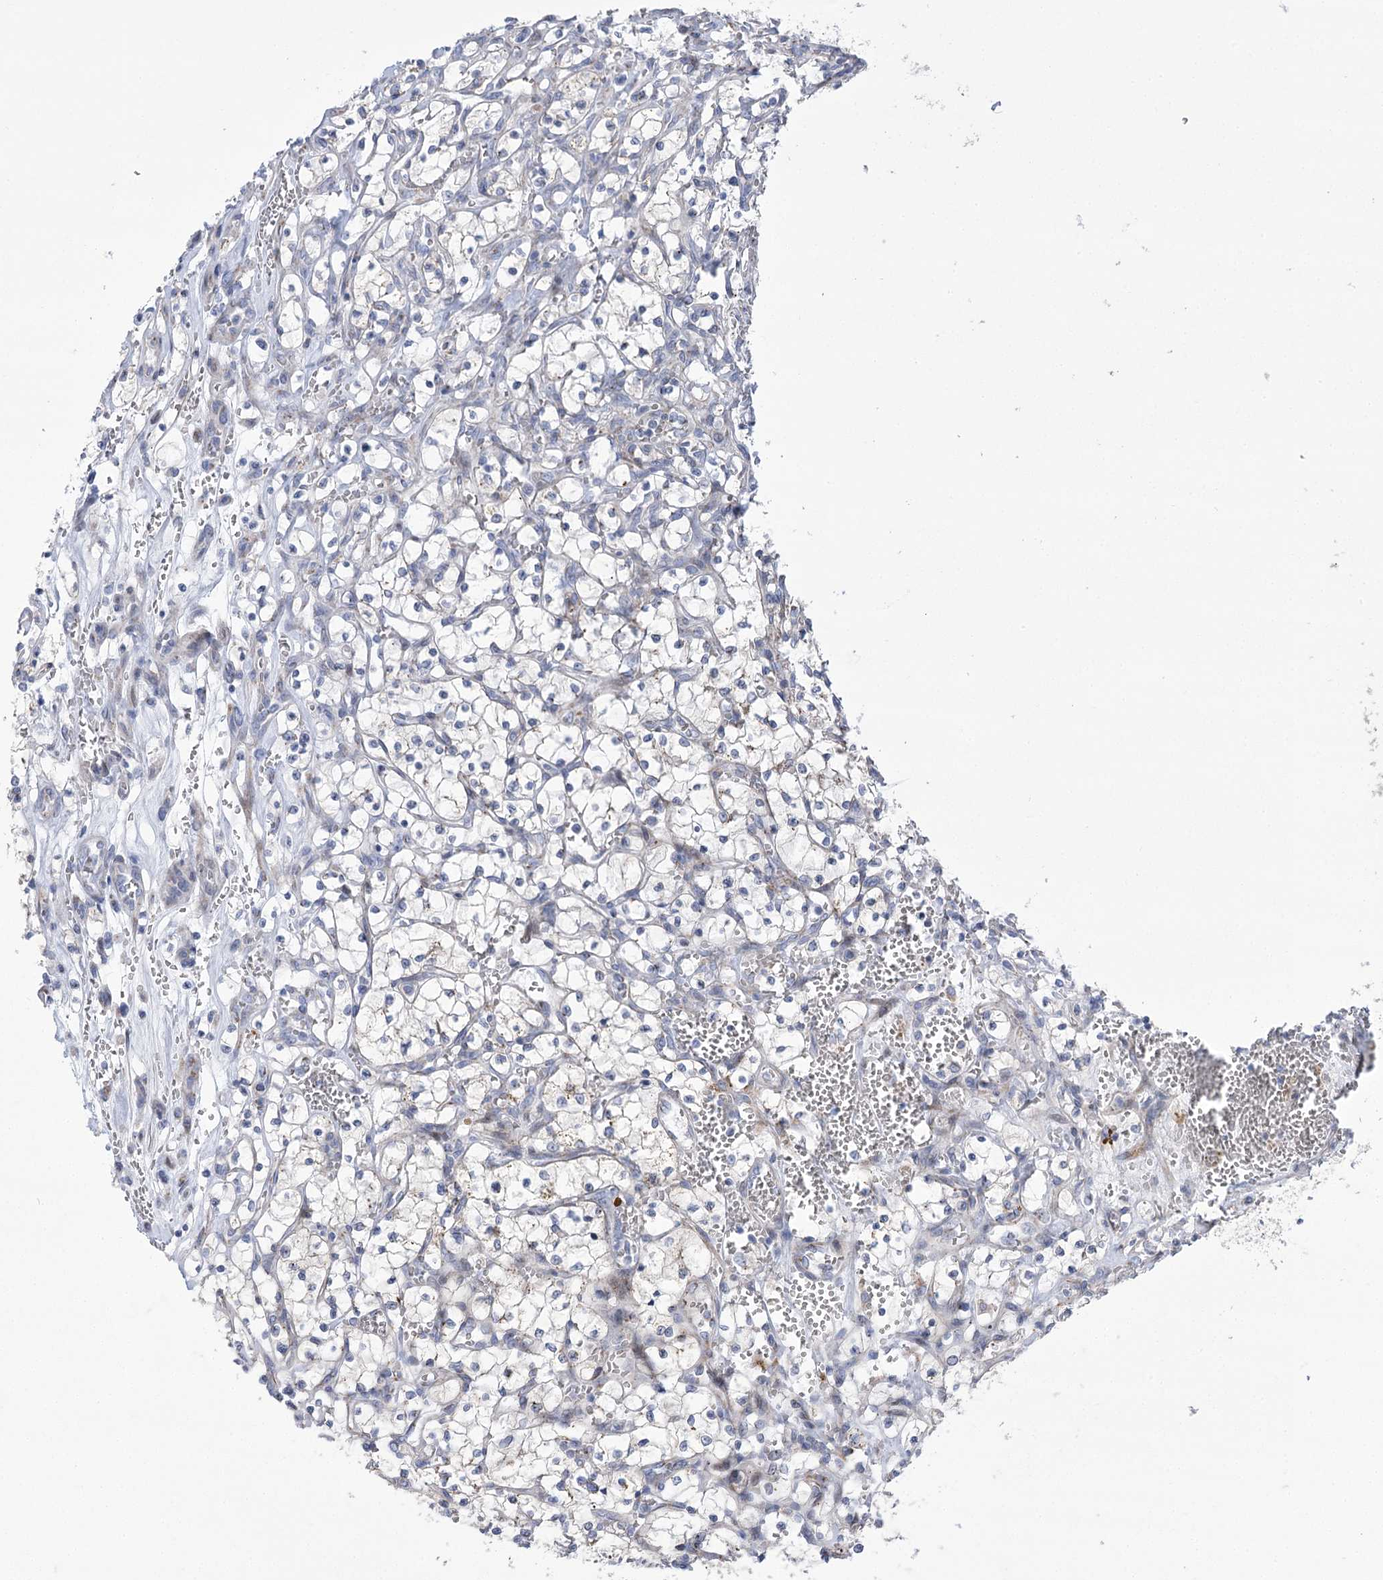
{"staining": {"intensity": "negative", "quantity": "none", "location": "none"}, "tissue": "renal cancer", "cell_type": "Tumor cells", "image_type": "cancer", "snomed": [{"axis": "morphology", "description": "Adenocarcinoma, NOS"}, {"axis": "topography", "description": "Kidney"}], "caption": "Renal cancer (adenocarcinoma) stained for a protein using IHC displays no expression tumor cells.", "gene": "NME7", "patient": {"sex": "female", "age": 69}}